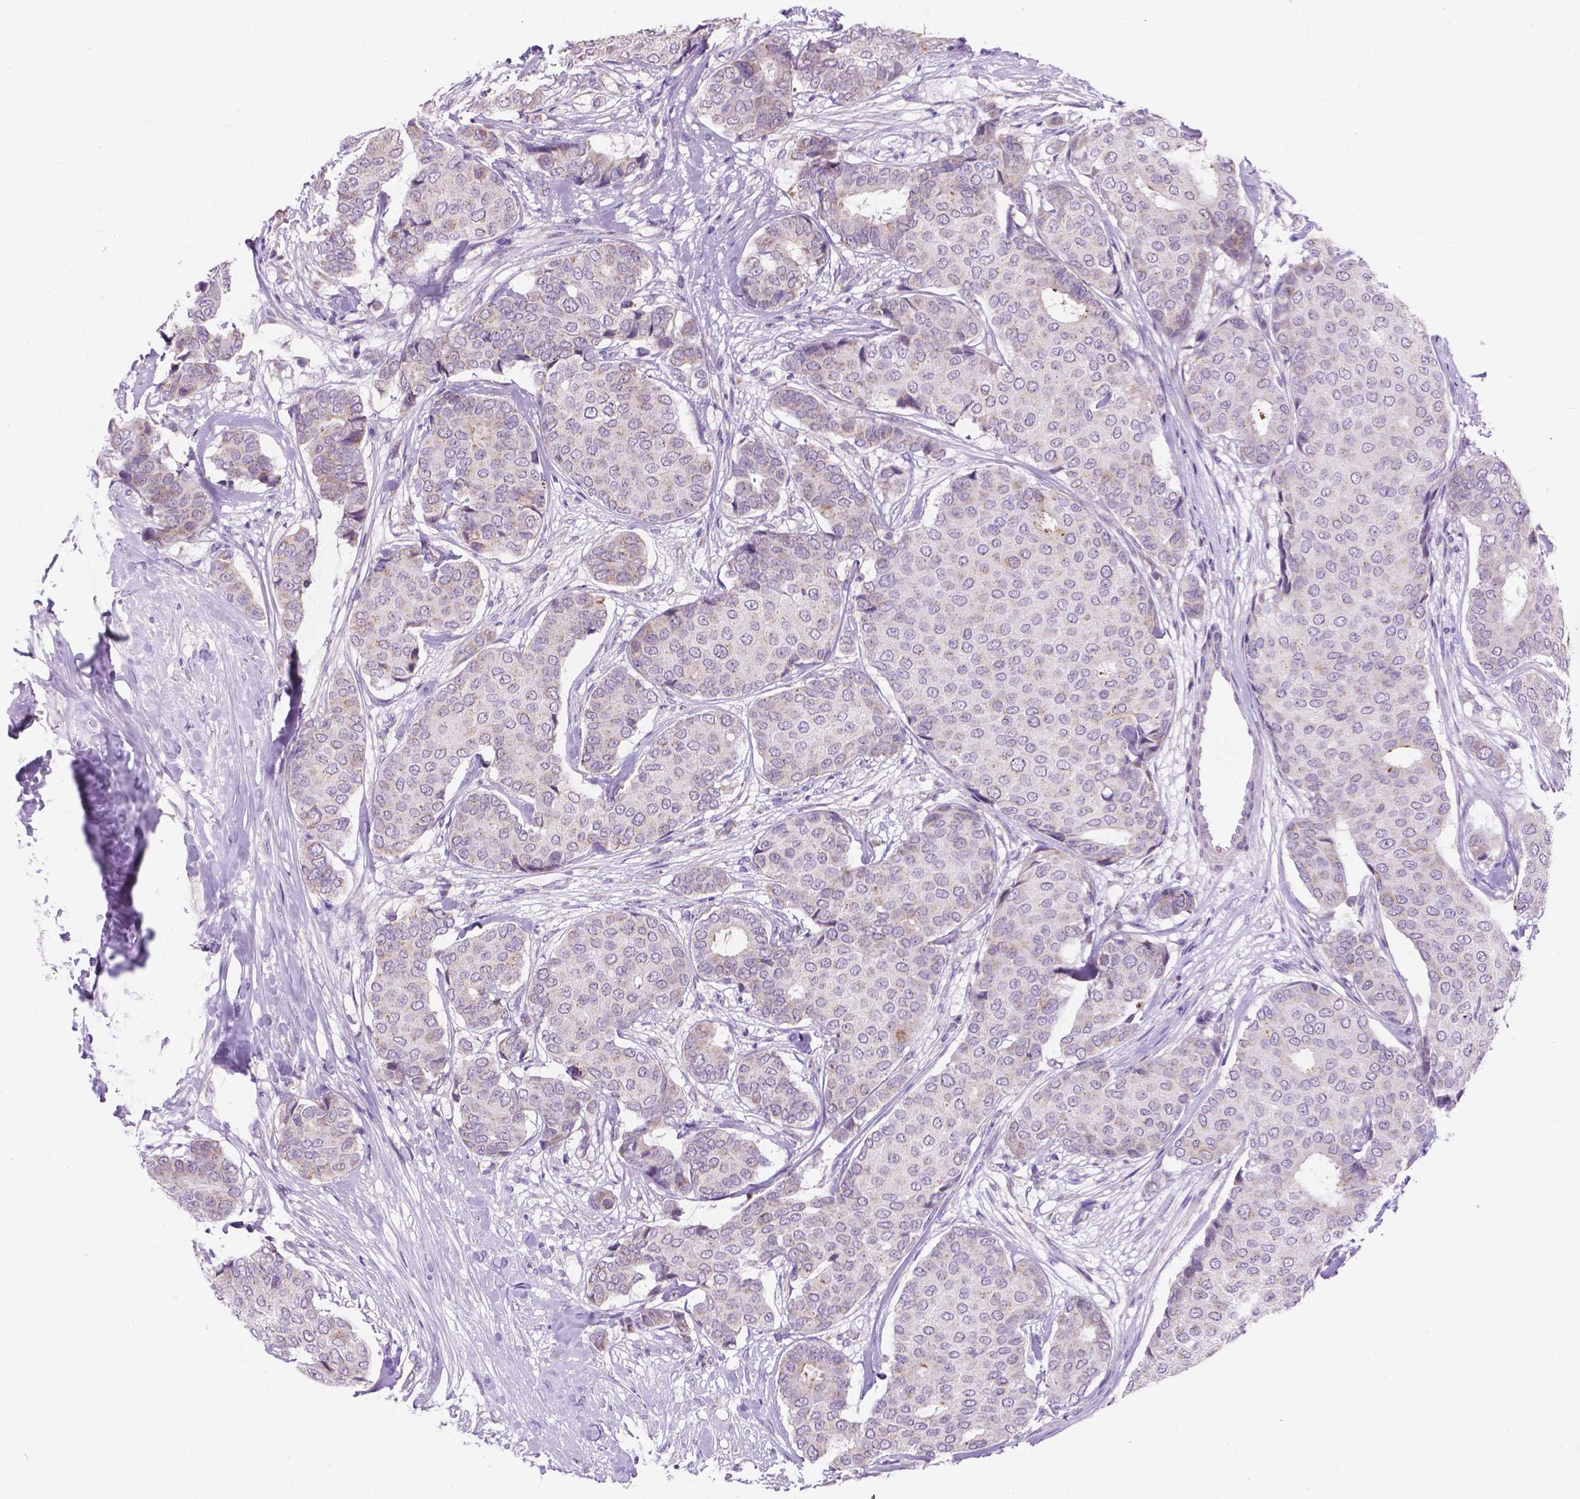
{"staining": {"intensity": "negative", "quantity": "none", "location": "none"}, "tissue": "breast cancer", "cell_type": "Tumor cells", "image_type": "cancer", "snomed": [{"axis": "morphology", "description": "Duct carcinoma"}, {"axis": "topography", "description": "Breast"}], "caption": "Intraductal carcinoma (breast) was stained to show a protein in brown. There is no significant expression in tumor cells.", "gene": "CSPG5", "patient": {"sex": "female", "age": 75}}